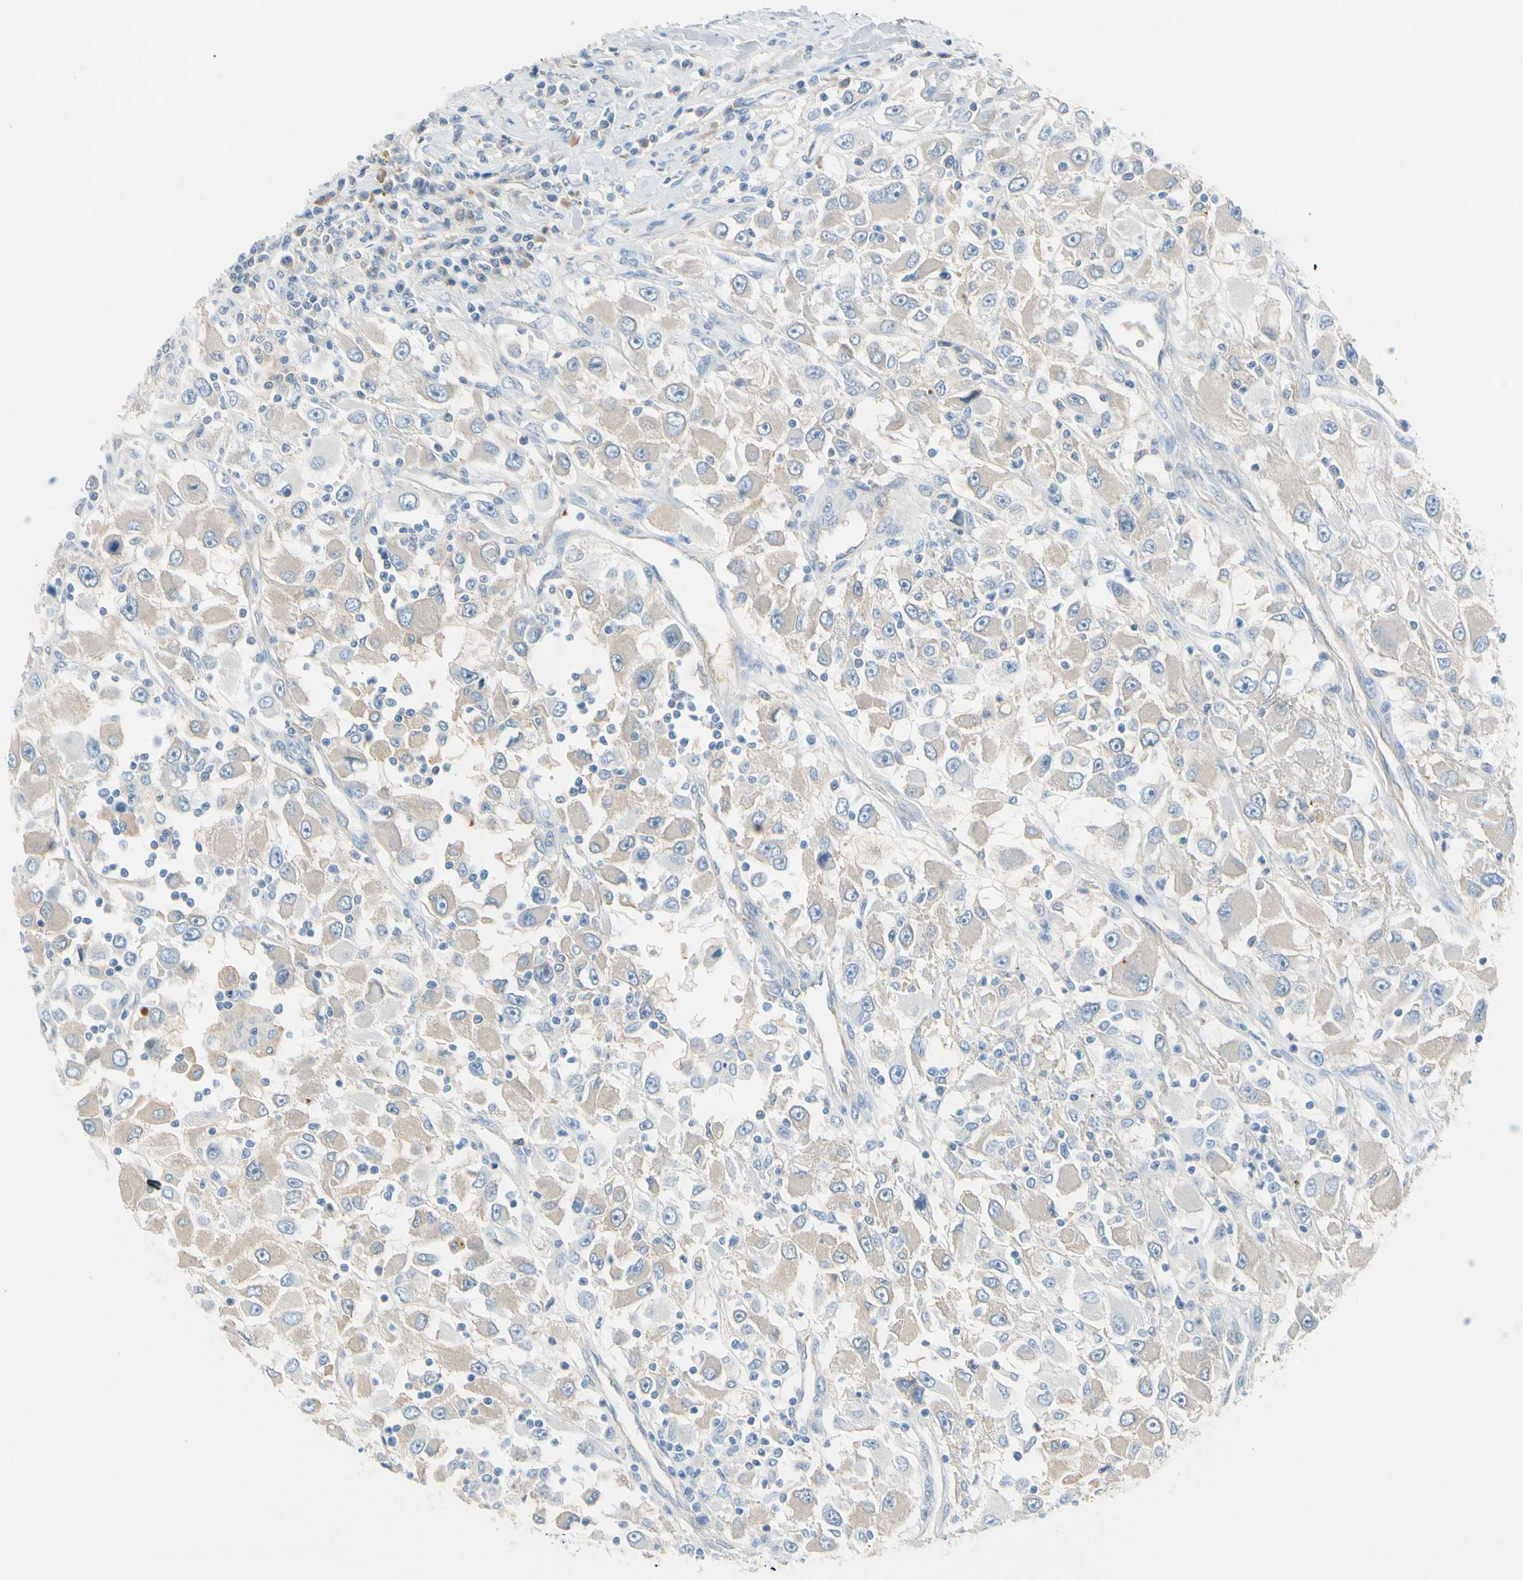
{"staining": {"intensity": "weak", "quantity": "25%-75%", "location": "cytoplasmic/membranous"}, "tissue": "renal cancer", "cell_type": "Tumor cells", "image_type": "cancer", "snomed": [{"axis": "morphology", "description": "Adenocarcinoma, NOS"}, {"axis": "topography", "description": "Kidney"}], "caption": "Human adenocarcinoma (renal) stained with a protein marker exhibits weak staining in tumor cells.", "gene": "CNDP1", "patient": {"sex": "female", "age": 52}}